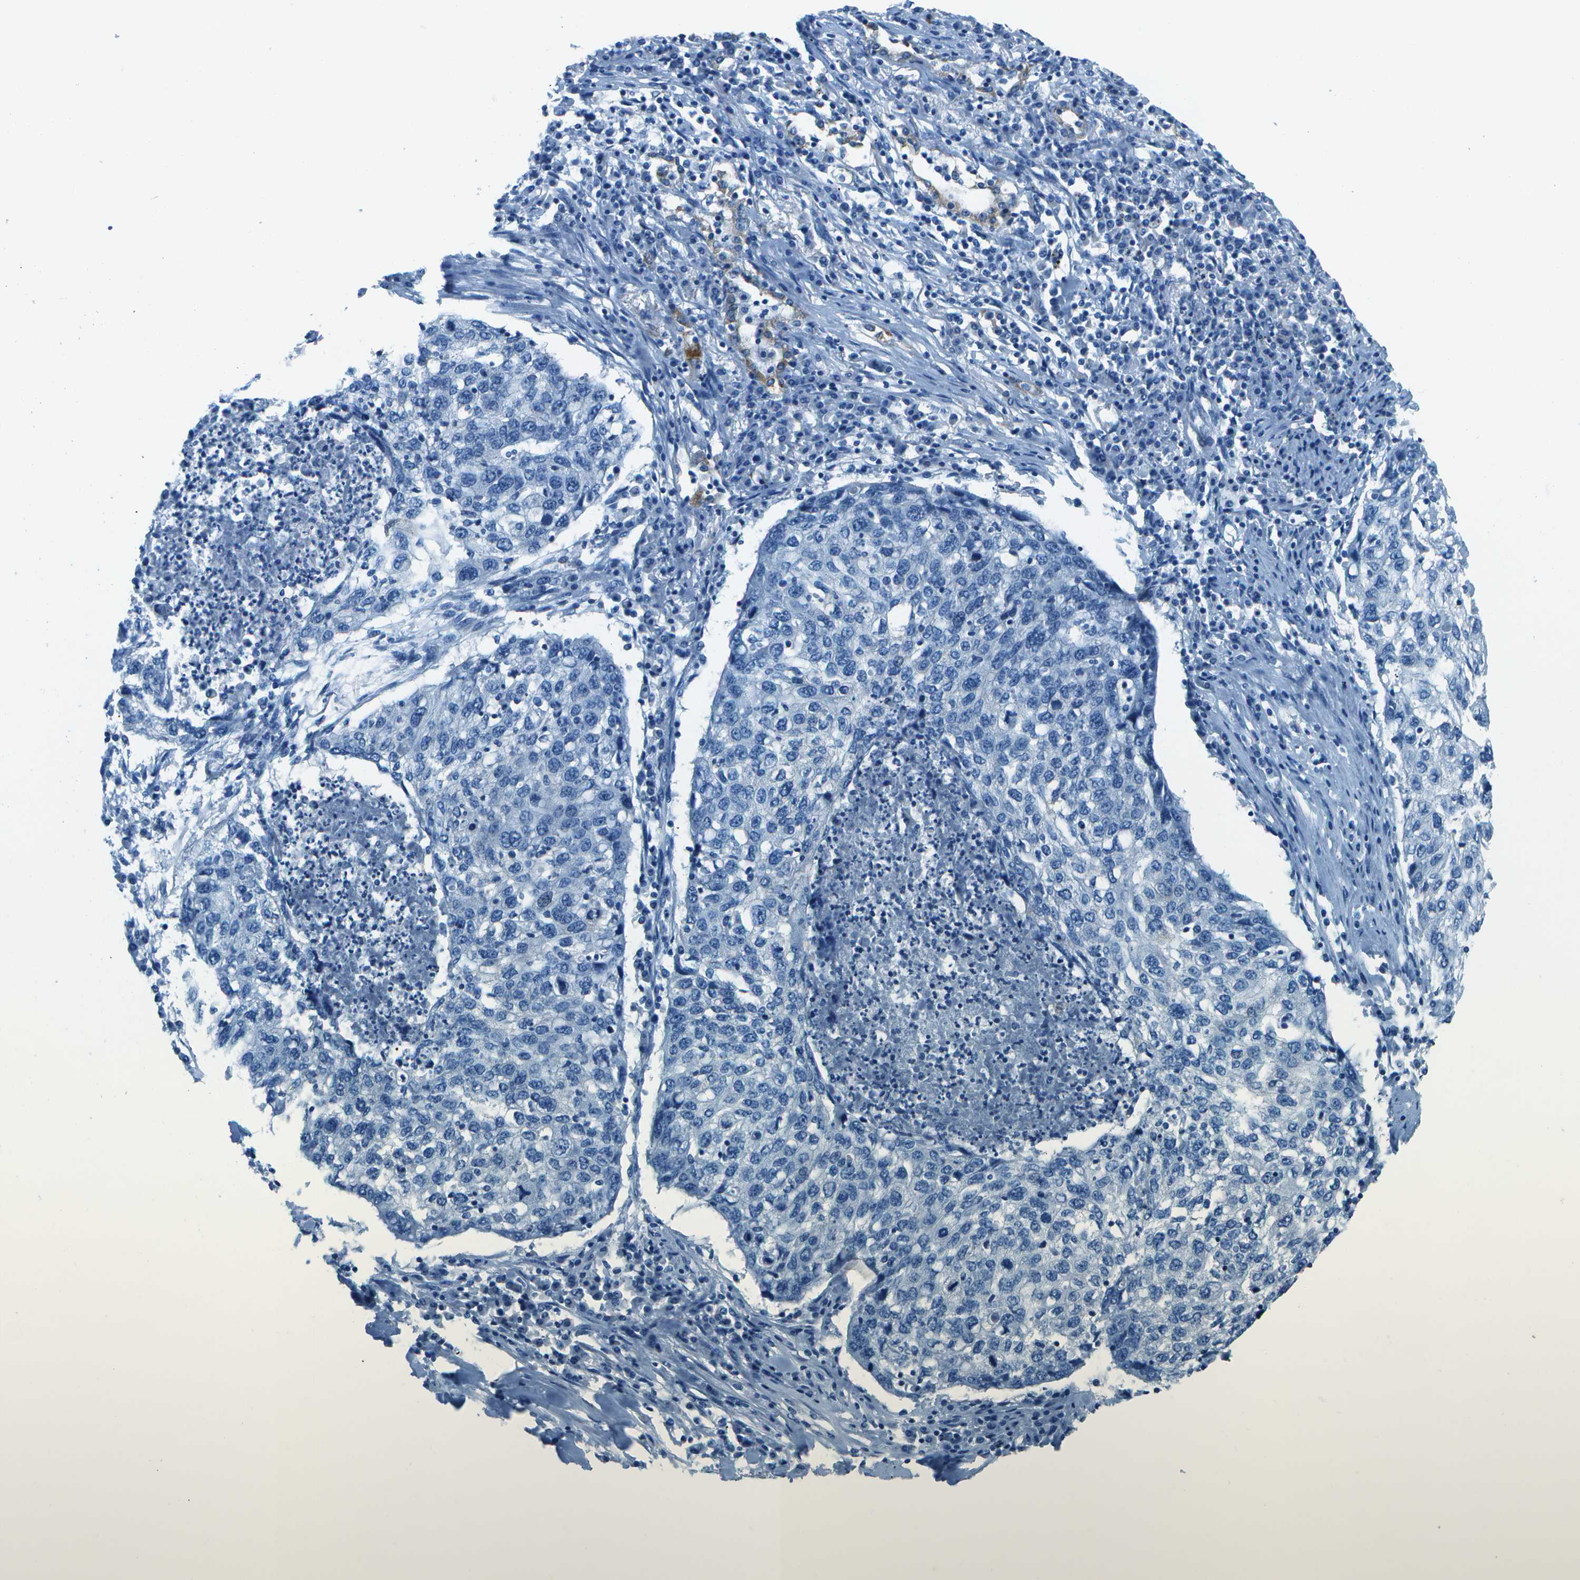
{"staining": {"intensity": "negative", "quantity": "none", "location": "none"}, "tissue": "lung cancer", "cell_type": "Tumor cells", "image_type": "cancer", "snomed": [{"axis": "morphology", "description": "Squamous cell carcinoma, NOS"}, {"axis": "topography", "description": "Lung"}], "caption": "High power microscopy micrograph of an immunohistochemistry (IHC) micrograph of lung squamous cell carcinoma, revealing no significant staining in tumor cells.", "gene": "SLC16A10", "patient": {"sex": "female", "age": 63}}